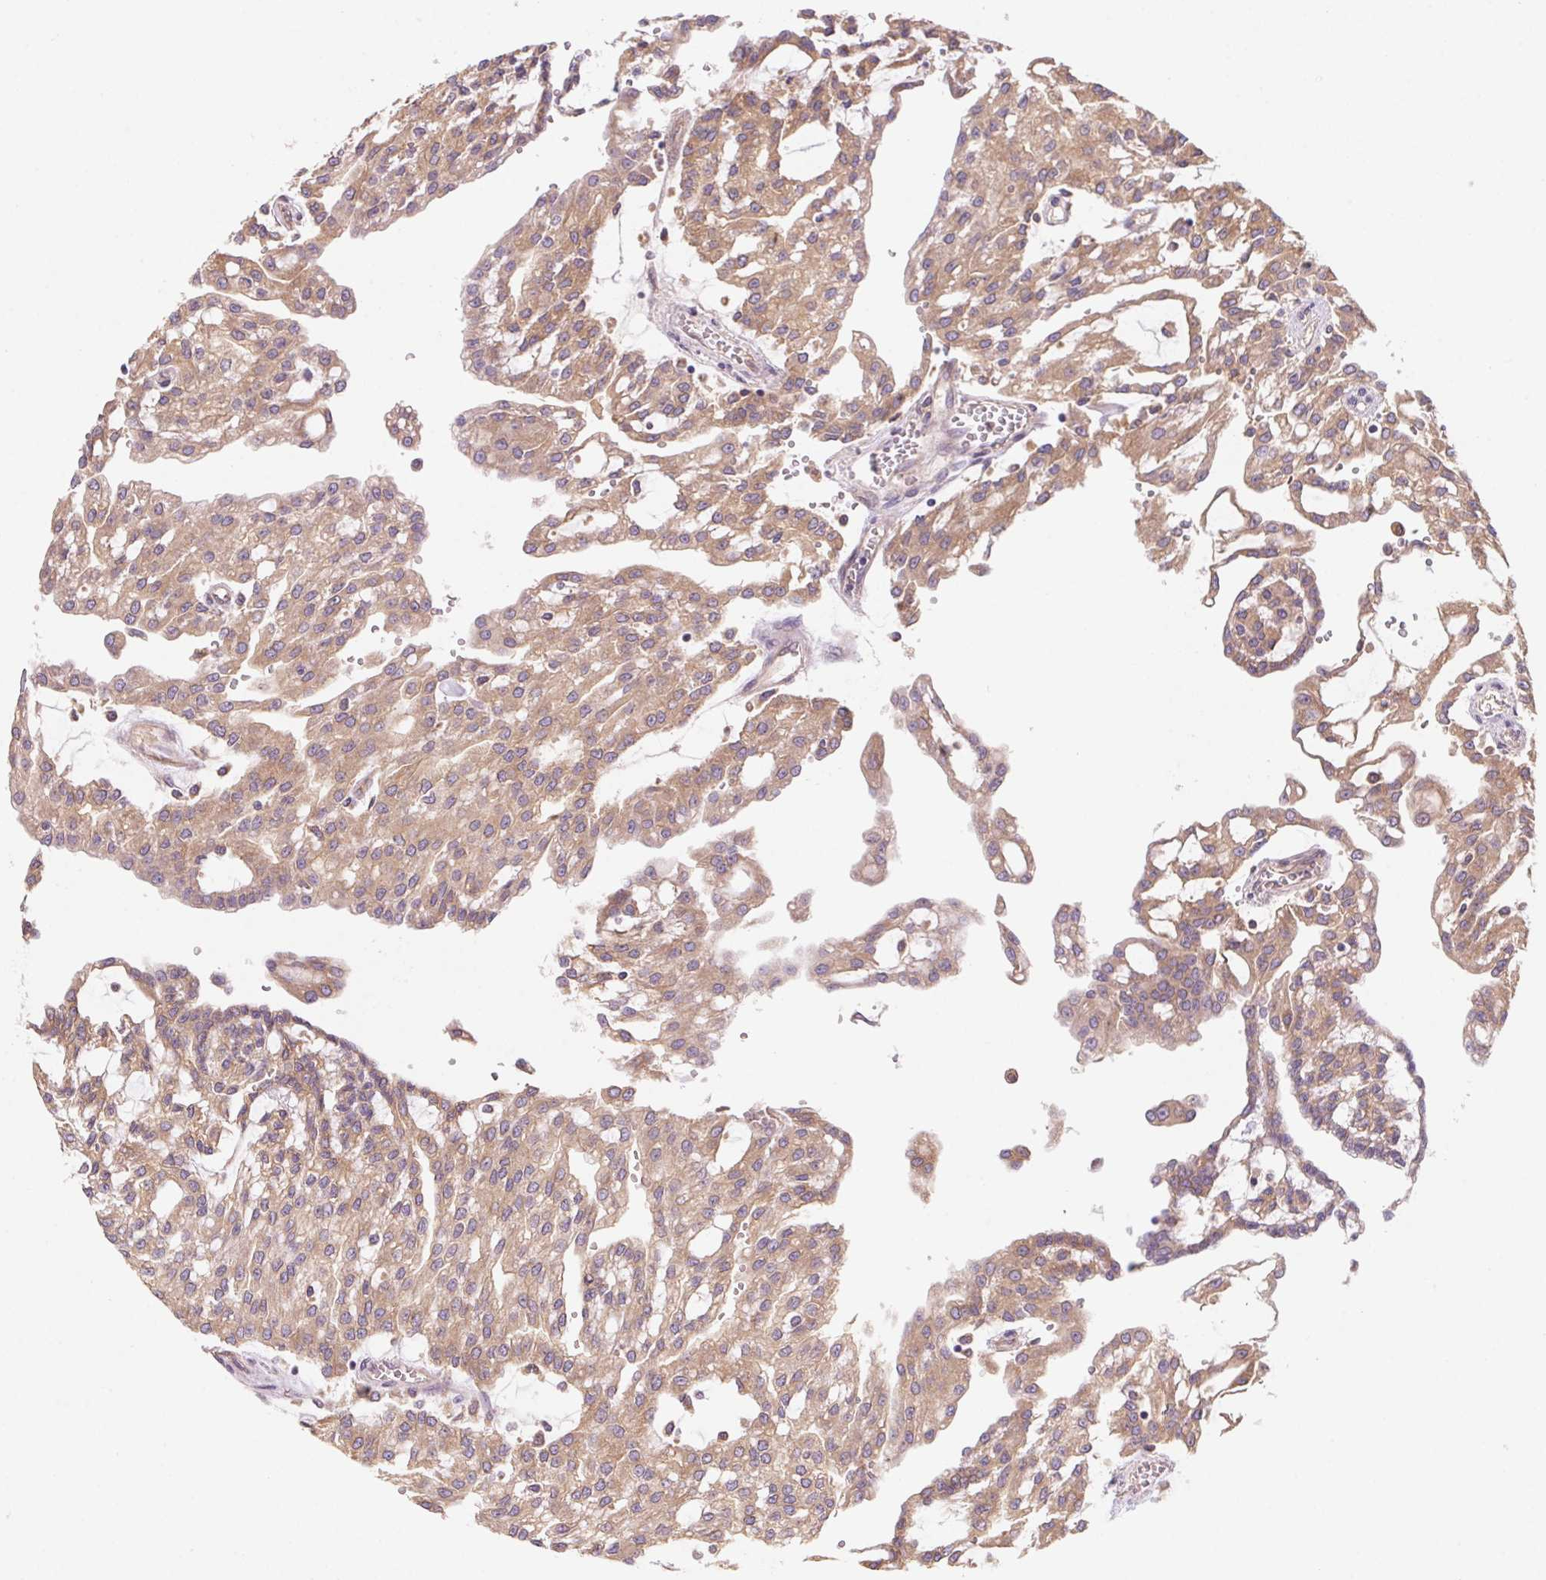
{"staining": {"intensity": "moderate", "quantity": "25%-75%", "location": "cytoplasmic/membranous"}, "tissue": "renal cancer", "cell_type": "Tumor cells", "image_type": "cancer", "snomed": [{"axis": "morphology", "description": "Adenocarcinoma, NOS"}, {"axis": "topography", "description": "Kidney"}], "caption": "An immunohistochemistry (IHC) image of neoplastic tissue is shown. Protein staining in brown labels moderate cytoplasmic/membranous positivity in renal adenocarcinoma within tumor cells.", "gene": "RAB1A", "patient": {"sex": "male", "age": 63}}